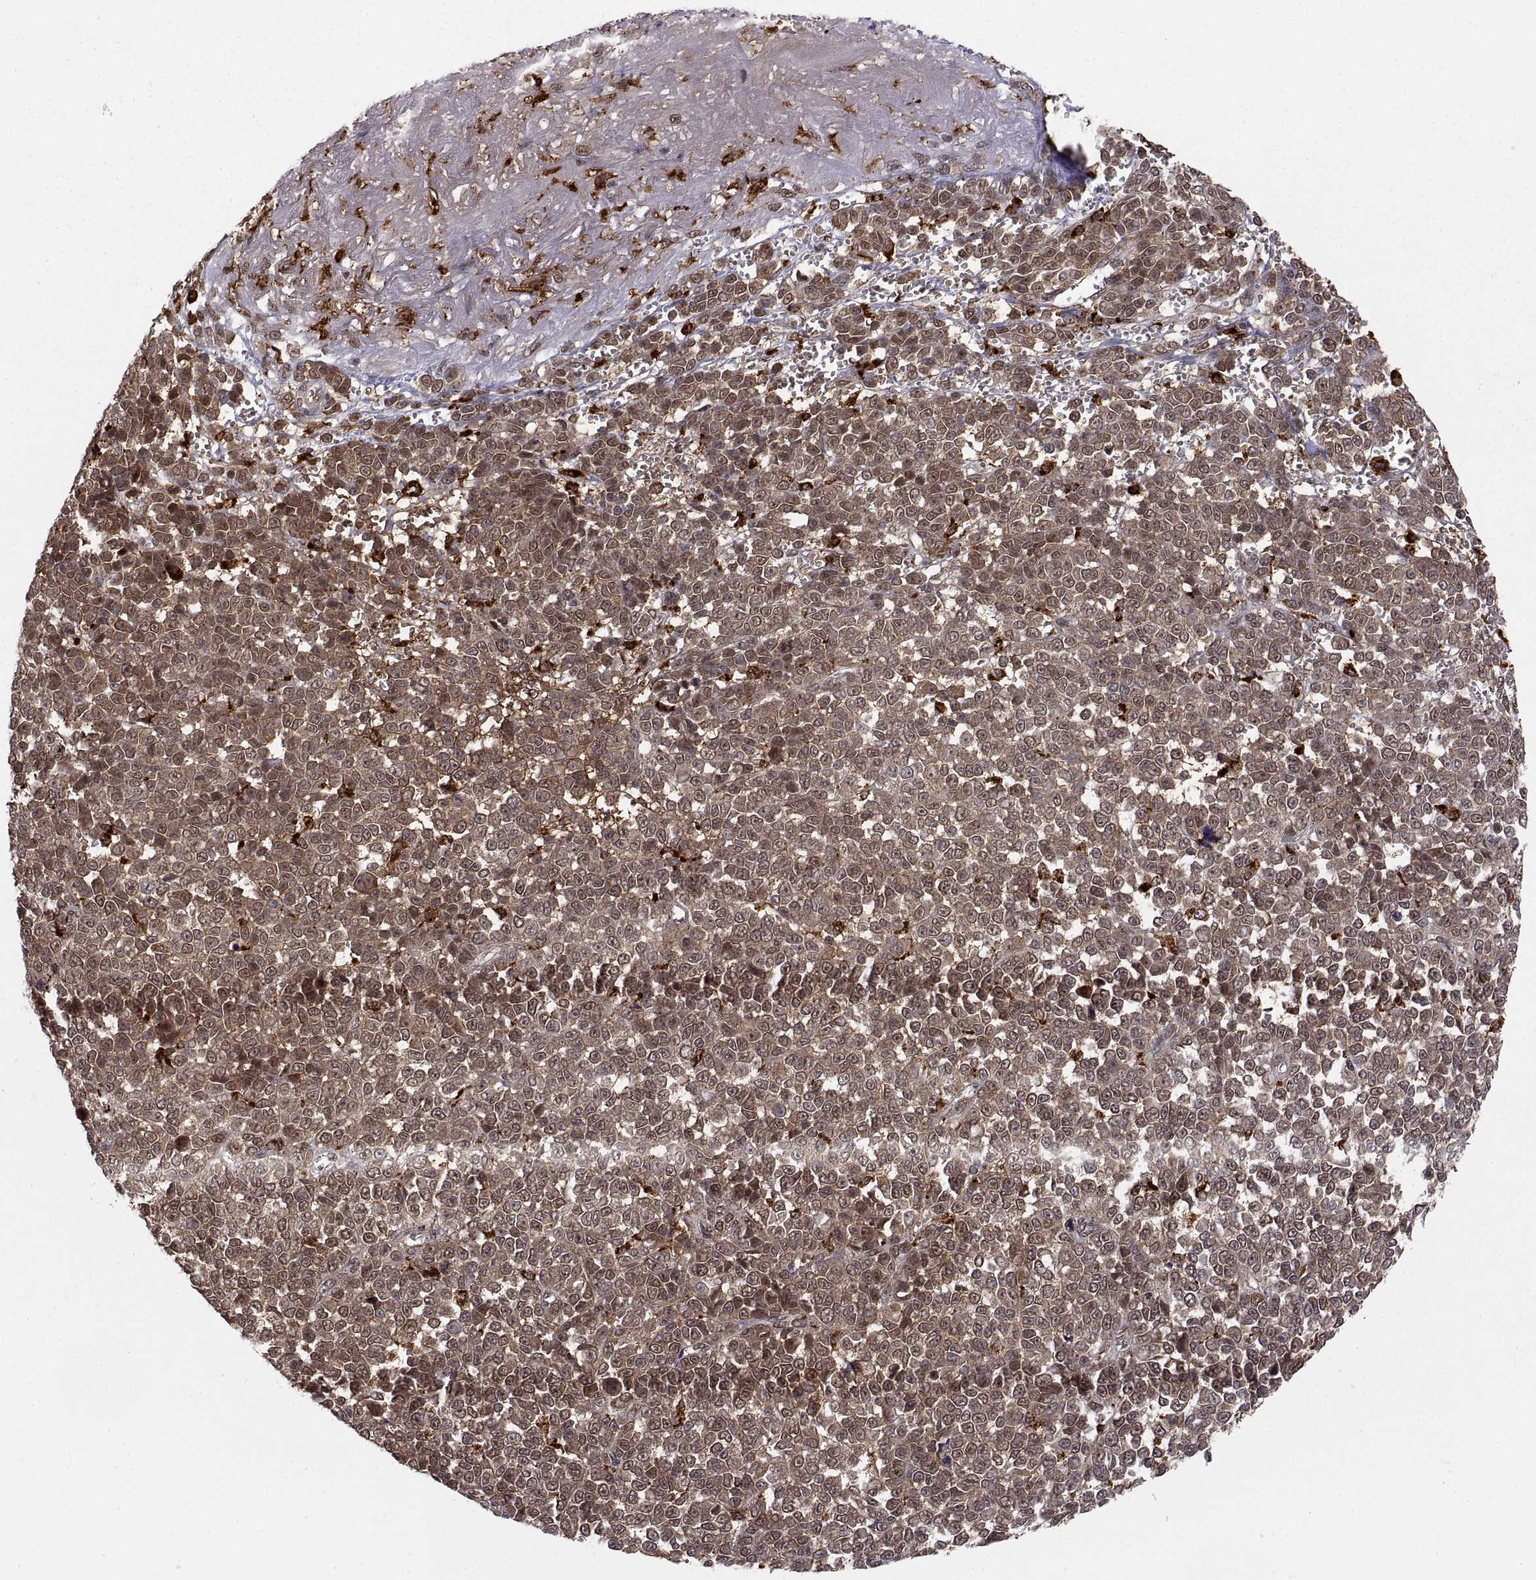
{"staining": {"intensity": "moderate", "quantity": ">75%", "location": "cytoplasmic/membranous"}, "tissue": "melanoma", "cell_type": "Tumor cells", "image_type": "cancer", "snomed": [{"axis": "morphology", "description": "Malignant melanoma, NOS"}, {"axis": "topography", "description": "Skin"}], "caption": "Moderate cytoplasmic/membranous protein expression is appreciated in about >75% of tumor cells in melanoma. (brown staining indicates protein expression, while blue staining denotes nuclei).", "gene": "PSMC2", "patient": {"sex": "female", "age": 95}}